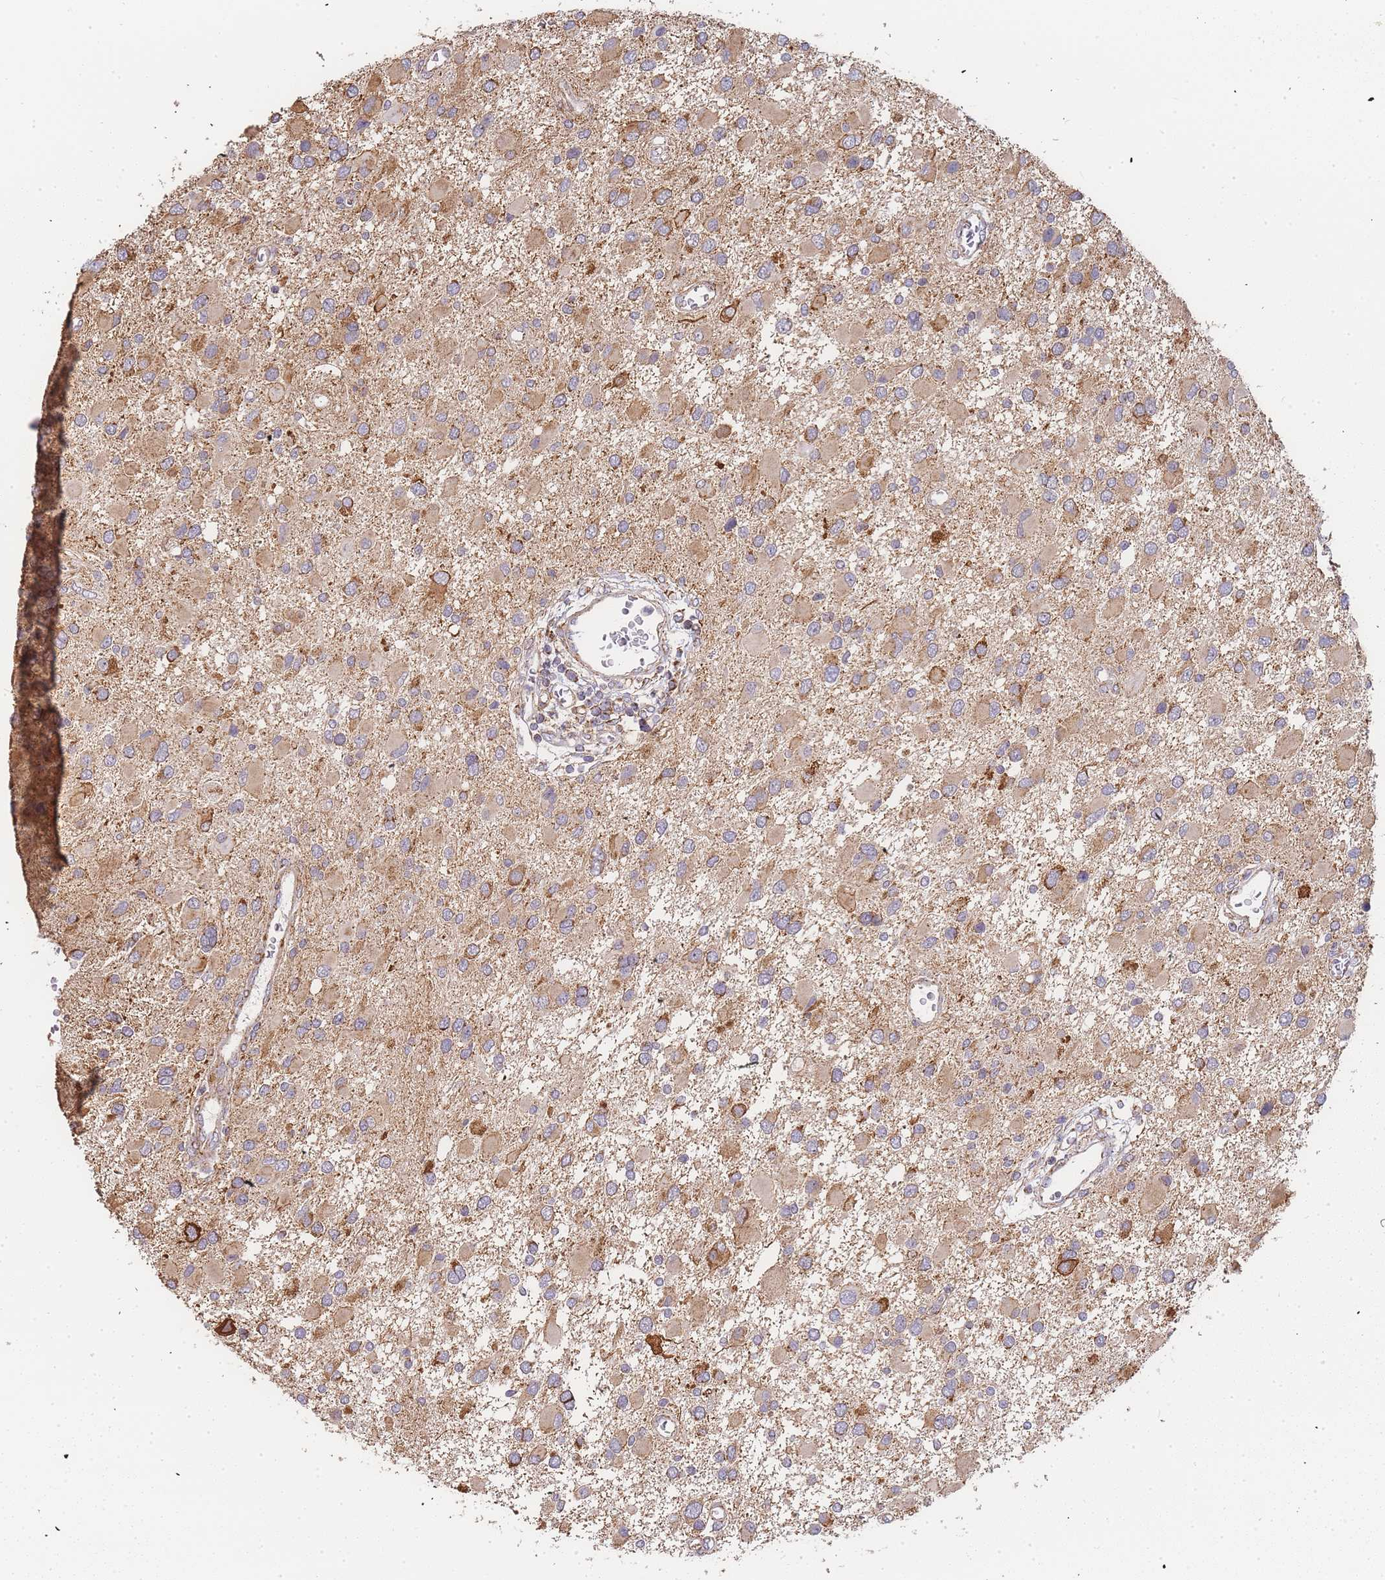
{"staining": {"intensity": "moderate", "quantity": "<25%", "location": "cytoplasmic/membranous"}, "tissue": "glioma", "cell_type": "Tumor cells", "image_type": "cancer", "snomed": [{"axis": "morphology", "description": "Glioma, malignant, High grade"}, {"axis": "topography", "description": "Brain"}], "caption": "An immunohistochemistry photomicrograph of tumor tissue is shown. Protein staining in brown labels moderate cytoplasmic/membranous positivity in glioma within tumor cells.", "gene": "ADCY9", "patient": {"sex": "male", "age": 53}}